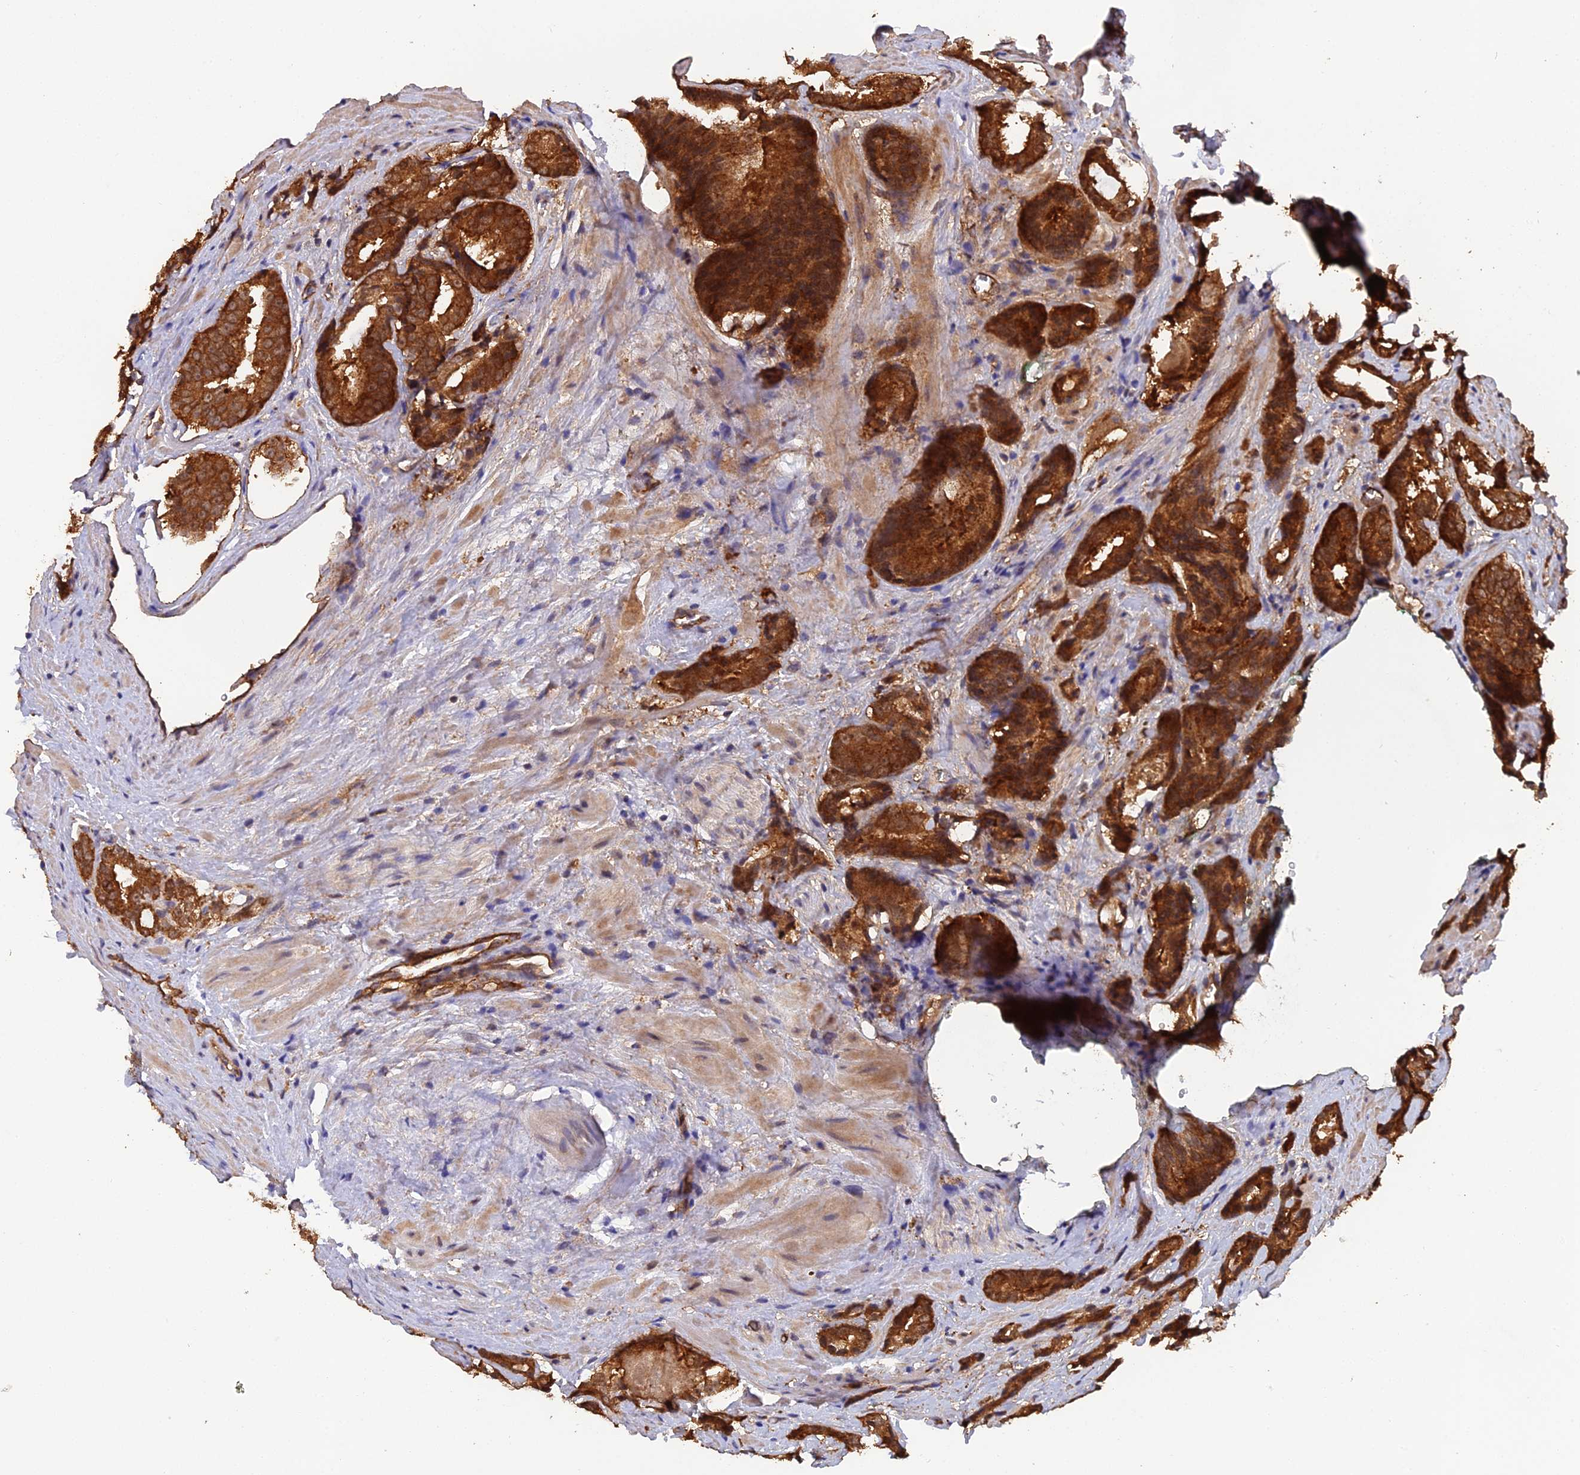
{"staining": {"intensity": "strong", "quantity": ">75%", "location": "cytoplasmic/membranous"}, "tissue": "prostate cancer", "cell_type": "Tumor cells", "image_type": "cancer", "snomed": [{"axis": "morphology", "description": "Adenocarcinoma, High grade"}, {"axis": "topography", "description": "Prostate"}], "caption": "Strong cytoplasmic/membranous protein staining is identified in approximately >75% of tumor cells in prostate cancer (adenocarcinoma (high-grade)).", "gene": "RALGAPA2", "patient": {"sex": "male", "age": 57}}